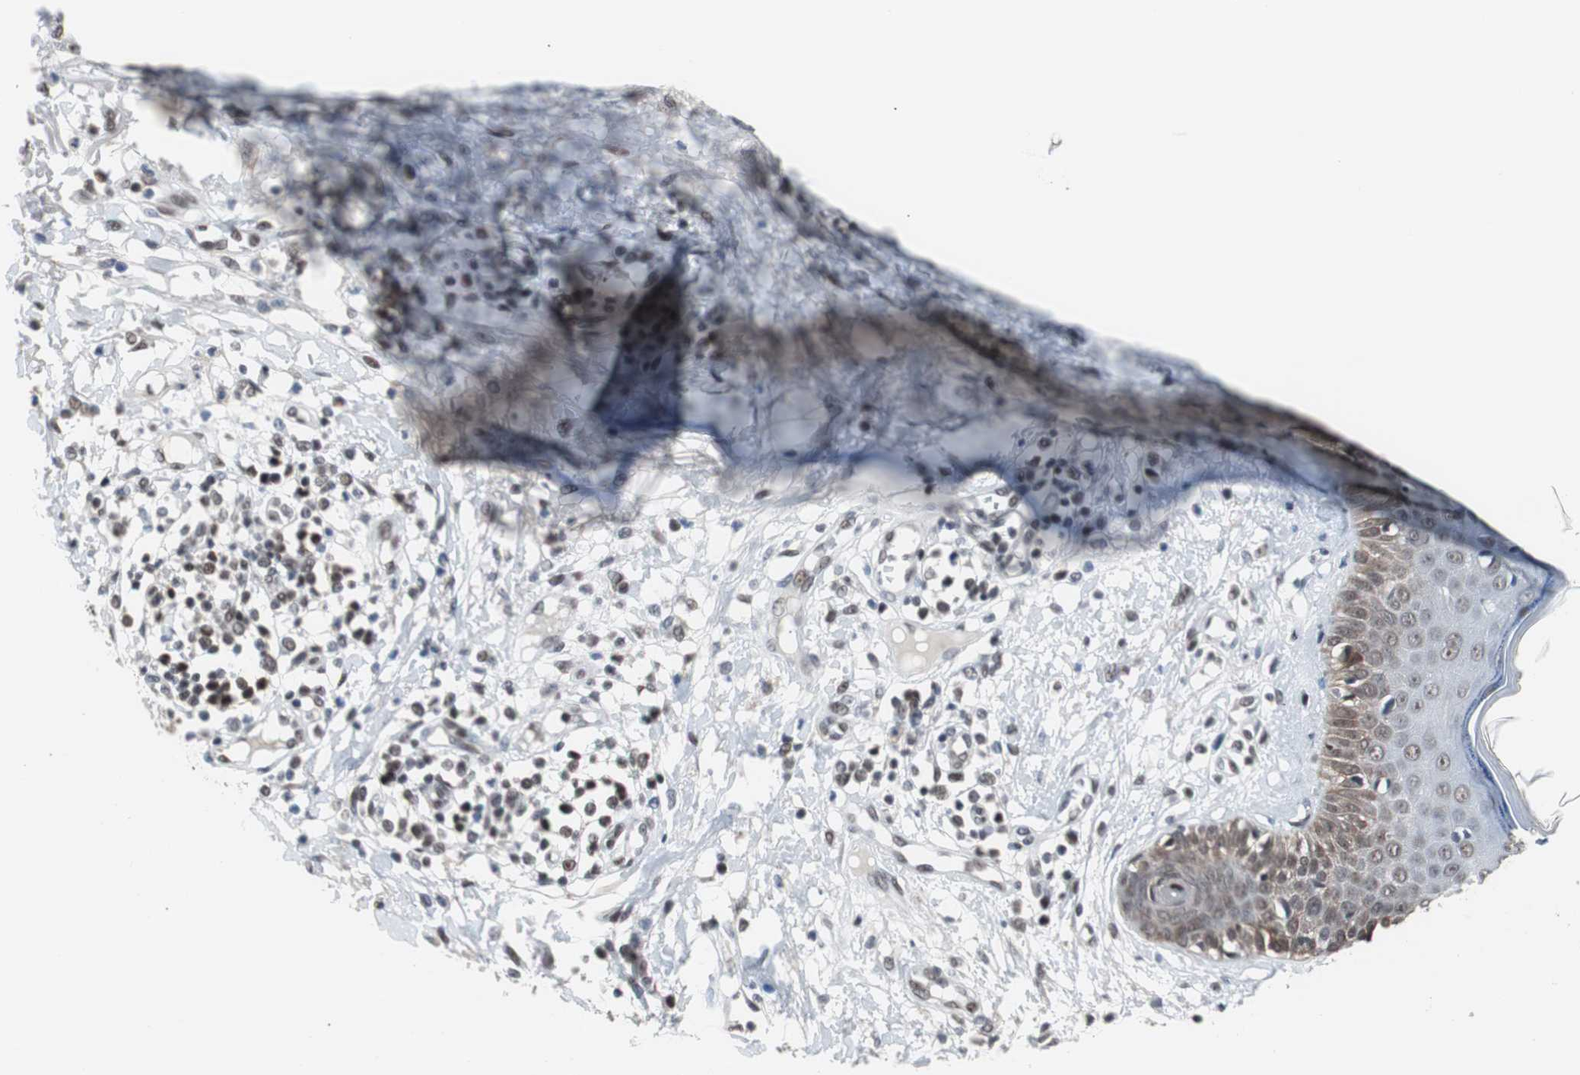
{"staining": {"intensity": "moderate", "quantity": ">75%", "location": "cytoplasmic/membranous,nuclear"}, "tissue": "skin cancer", "cell_type": "Tumor cells", "image_type": "cancer", "snomed": [{"axis": "morphology", "description": "Squamous cell carcinoma, NOS"}, {"axis": "topography", "description": "Skin"}], "caption": "Protein expression analysis of human squamous cell carcinoma (skin) reveals moderate cytoplasmic/membranous and nuclear expression in approximately >75% of tumor cells.", "gene": "TAF7", "patient": {"sex": "female", "age": 78}}